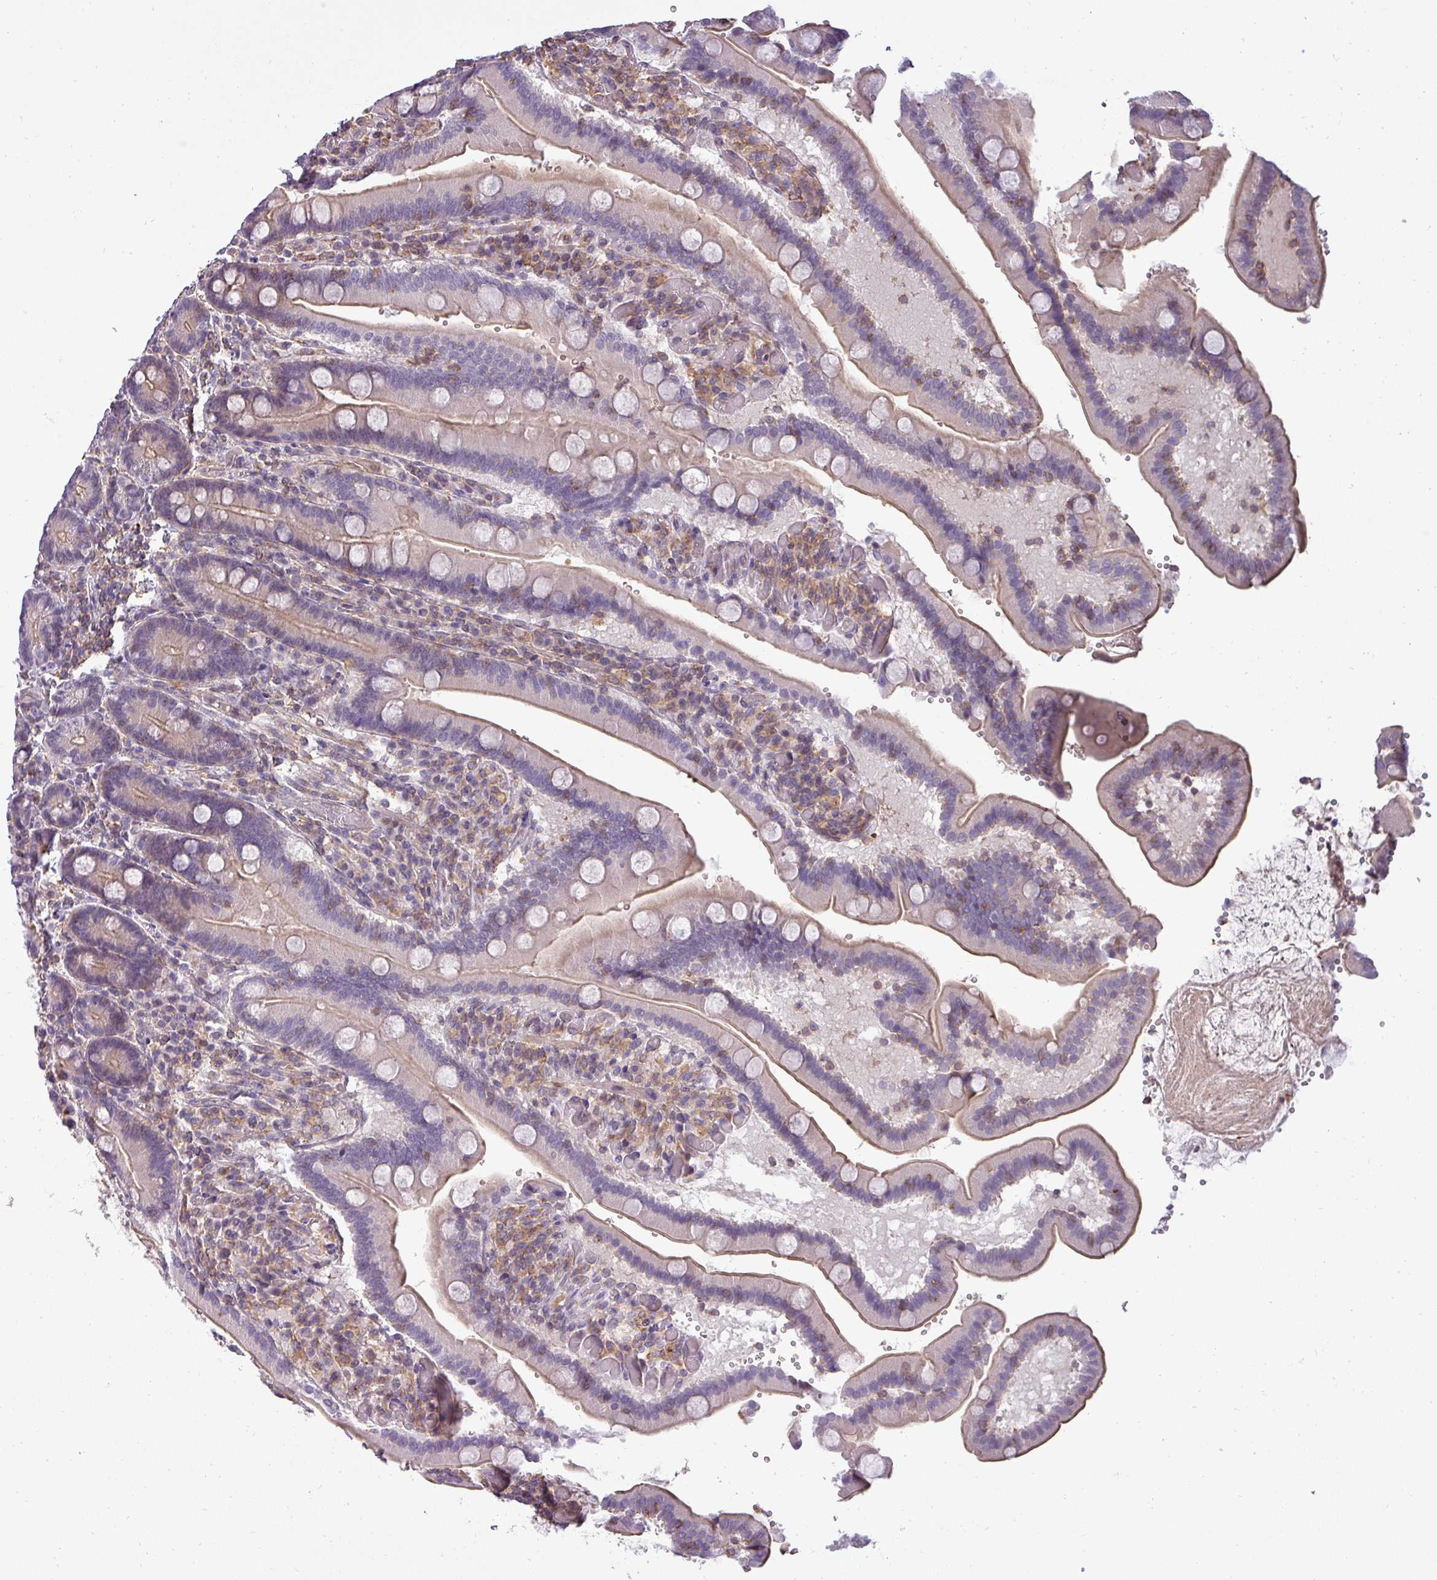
{"staining": {"intensity": "weak", "quantity": "<25%", "location": "cytoplasmic/membranous"}, "tissue": "duodenum", "cell_type": "Glandular cells", "image_type": "normal", "snomed": [{"axis": "morphology", "description": "Normal tissue, NOS"}, {"axis": "topography", "description": "Duodenum"}], "caption": "Unremarkable duodenum was stained to show a protein in brown. There is no significant positivity in glandular cells. Brightfield microscopy of immunohistochemistry stained with DAB (brown) and hematoxylin (blue), captured at high magnification.", "gene": "ZNF835", "patient": {"sex": "female", "age": 62}}